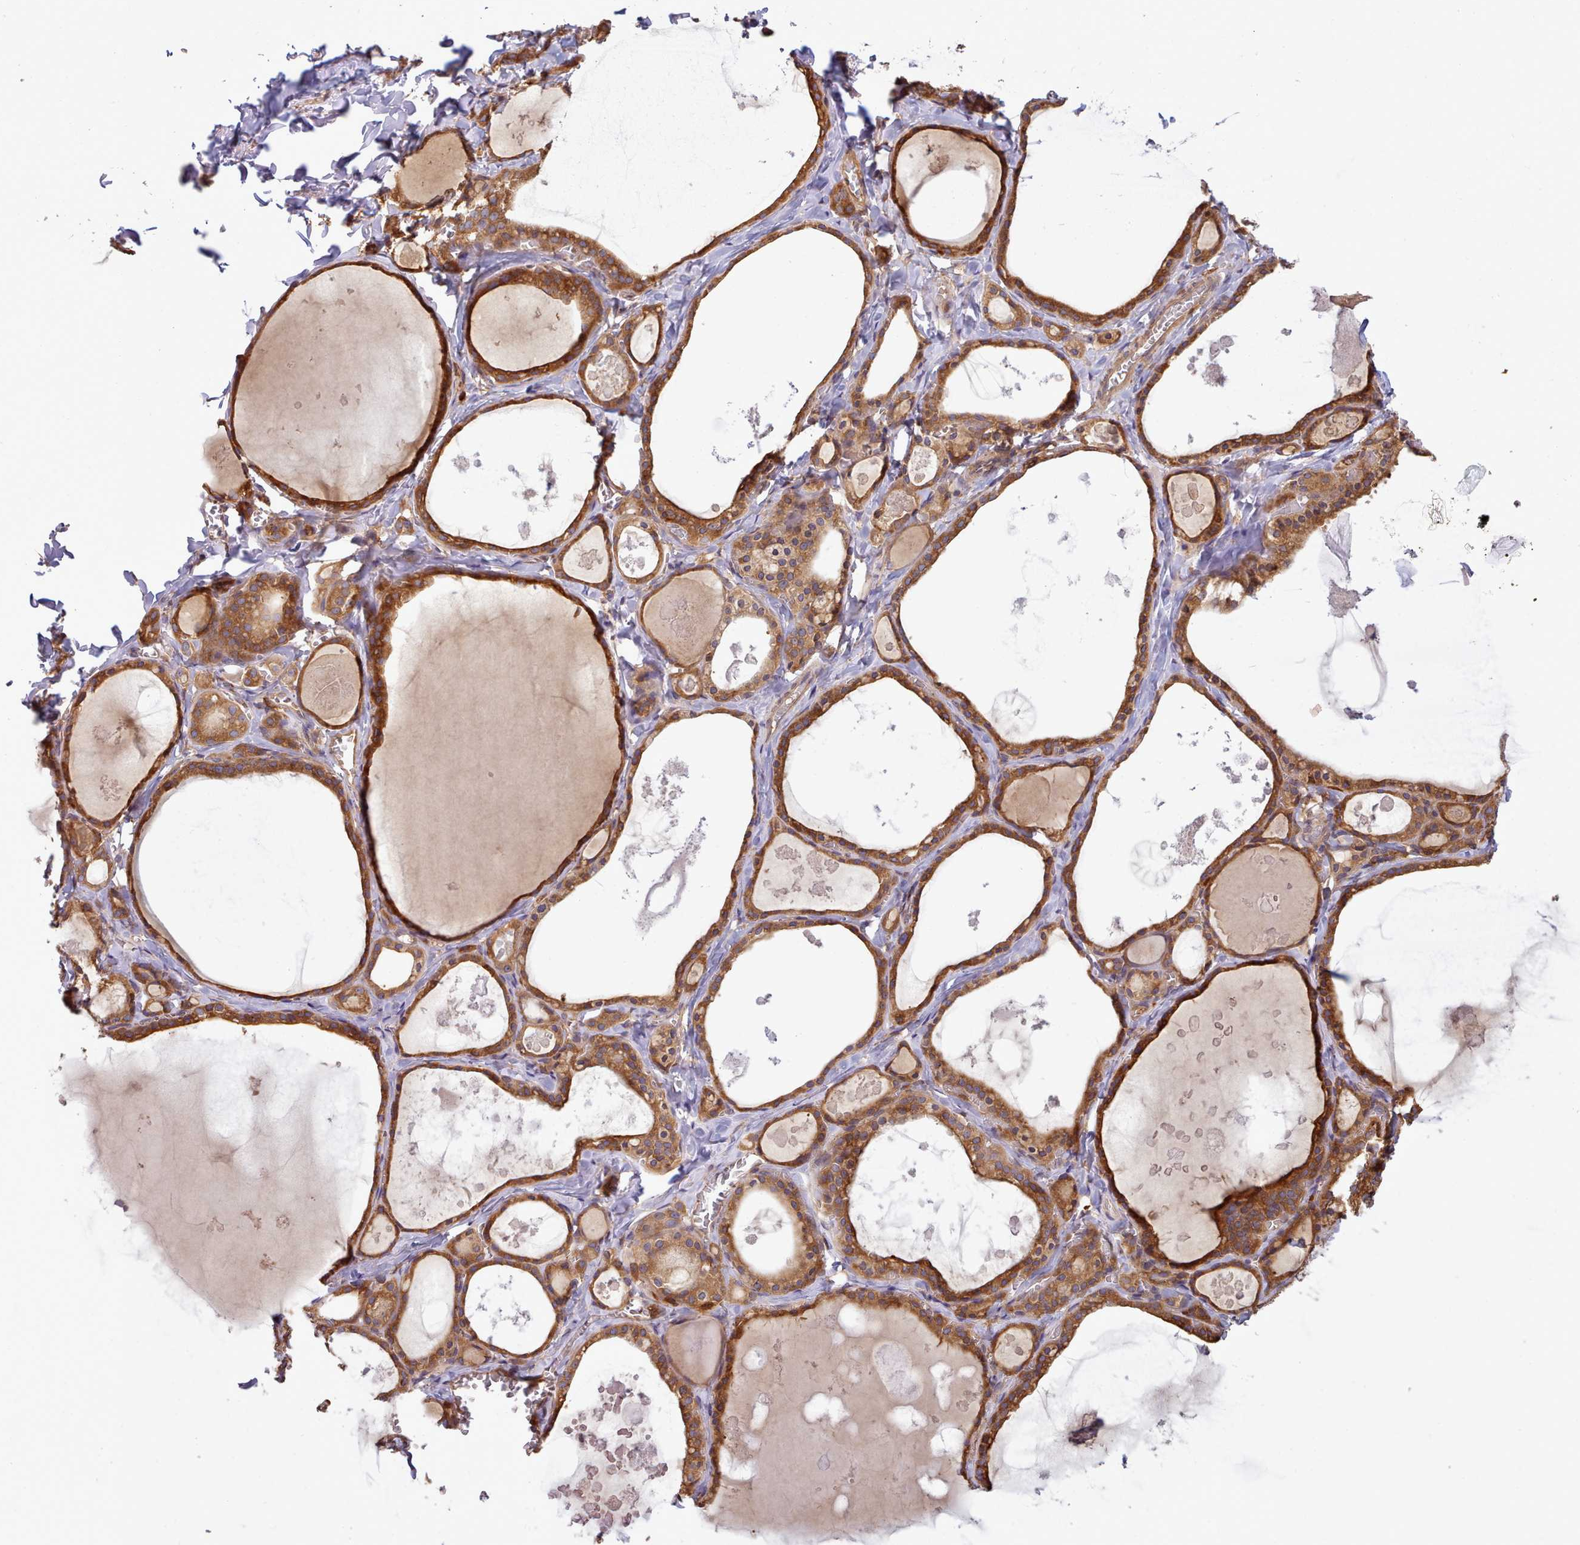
{"staining": {"intensity": "moderate", "quantity": ">75%", "location": "cytoplasmic/membranous"}, "tissue": "thyroid gland", "cell_type": "Glandular cells", "image_type": "normal", "snomed": [{"axis": "morphology", "description": "Normal tissue, NOS"}, {"axis": "topography", "description": "Thyroid gland"}], "caption": "A brown stain shows moderate cytoplasmic/membranous staining of a protein in glandular cells of normal thyroid gland.", "gene": "SLC4A9", "patient": {"sex": "male", "age": 56}}